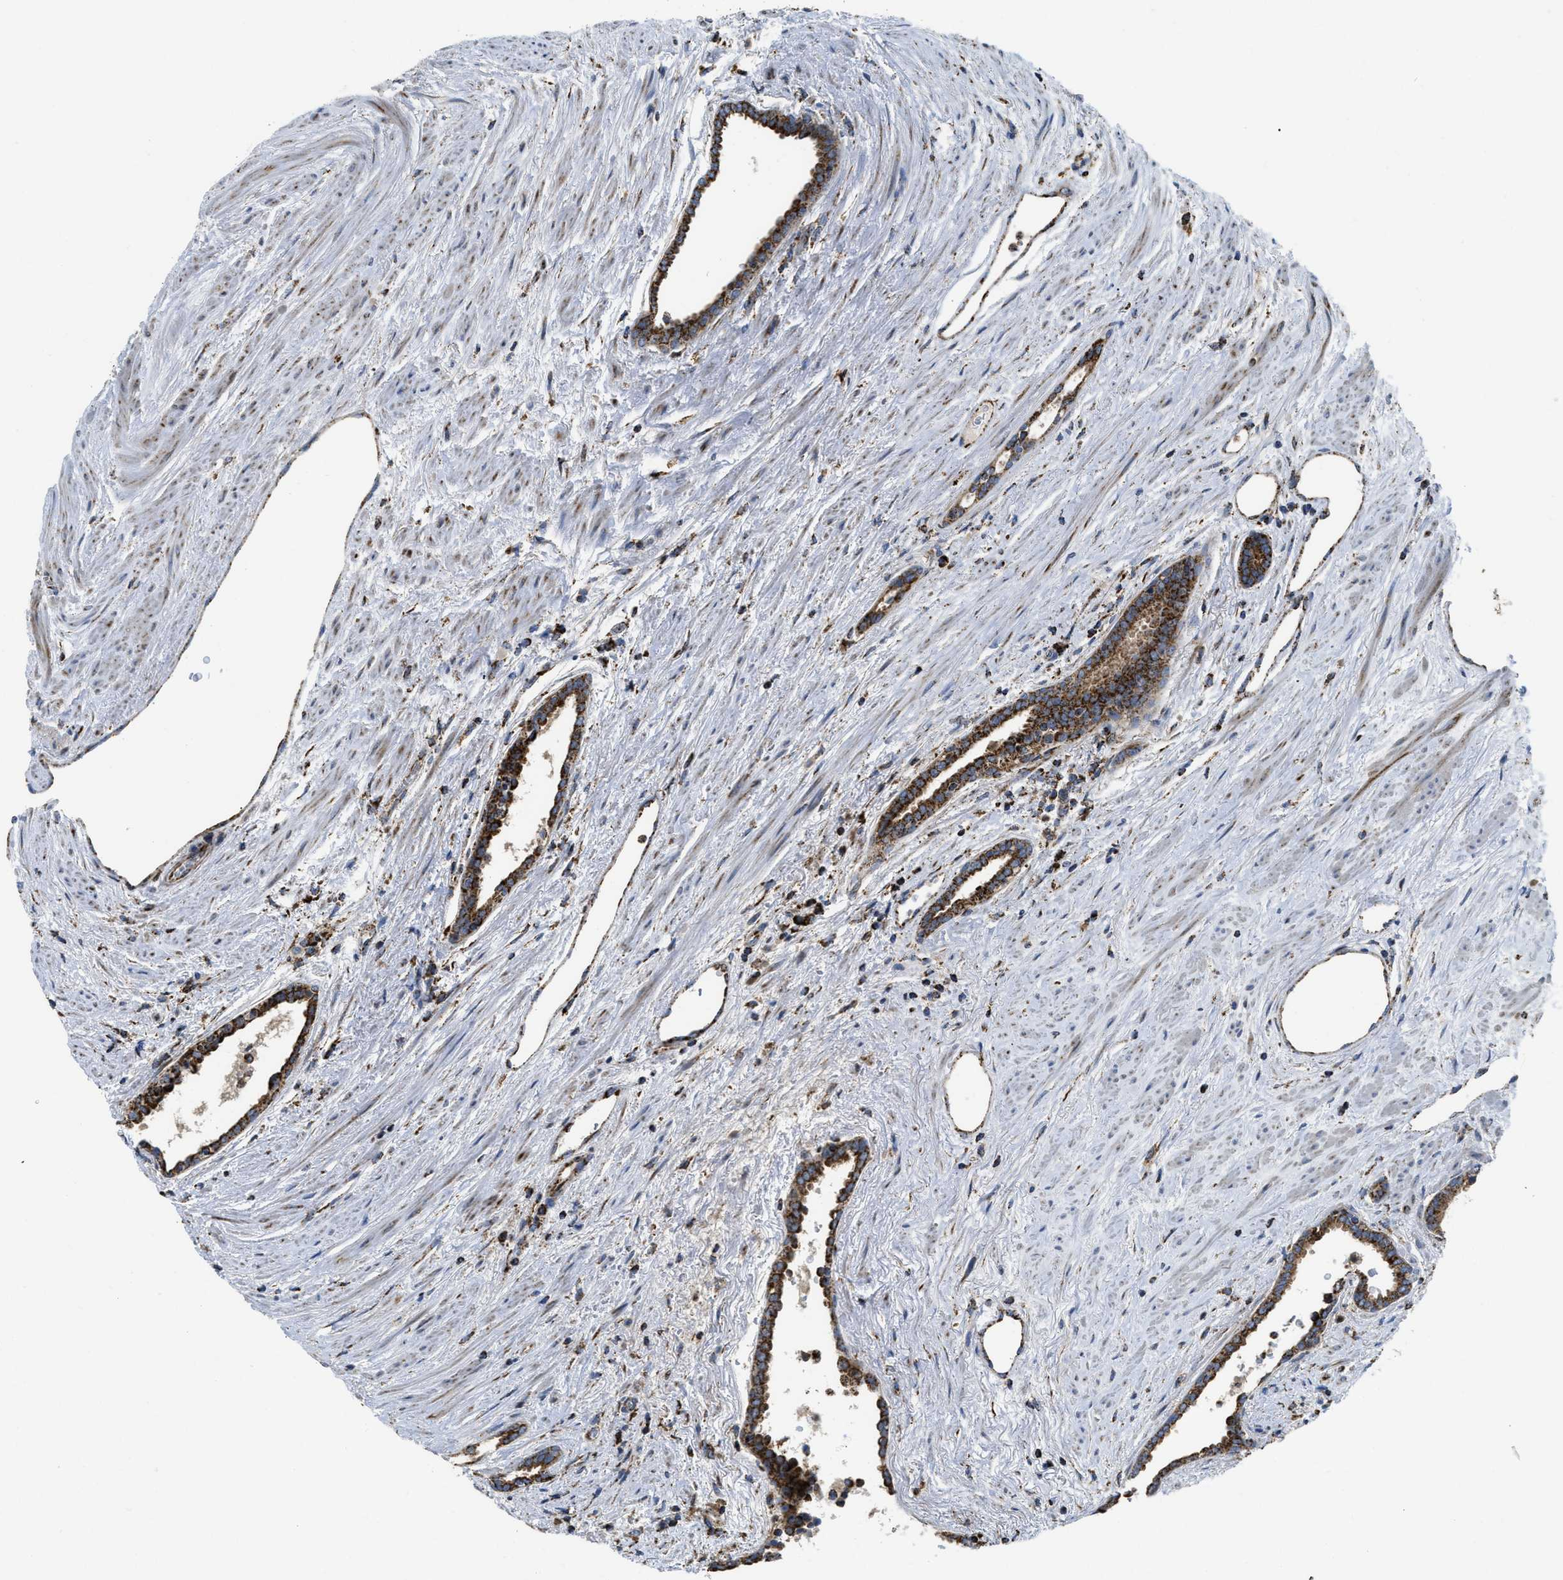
{"staining": {"intensity": "strong", "quantity": ">75%", "location": "cytoplasmic/membranous"}, "tissue": "prostate cancer", "cell_type": "Tumor cells", "image_type": "cancer", "snomed": [{"axis": "morphology", "description": "Adenocarcinoma, High grade"}, {"axis": "topography", "description": "Prostate"}], "caption": "Prostate cancer (high-grade adenocarcinoma) was stained to show a protein in brown. There is high levels of strong cytoplasmic/membranous expression in approximately >75% of tumor cells. (DAB (3,3'-diaminobenzidine) = brown stain, brightfield microscopy at high magnification).", "gene": "SQOR", "patient": {"sex": "male", "age": 71}}